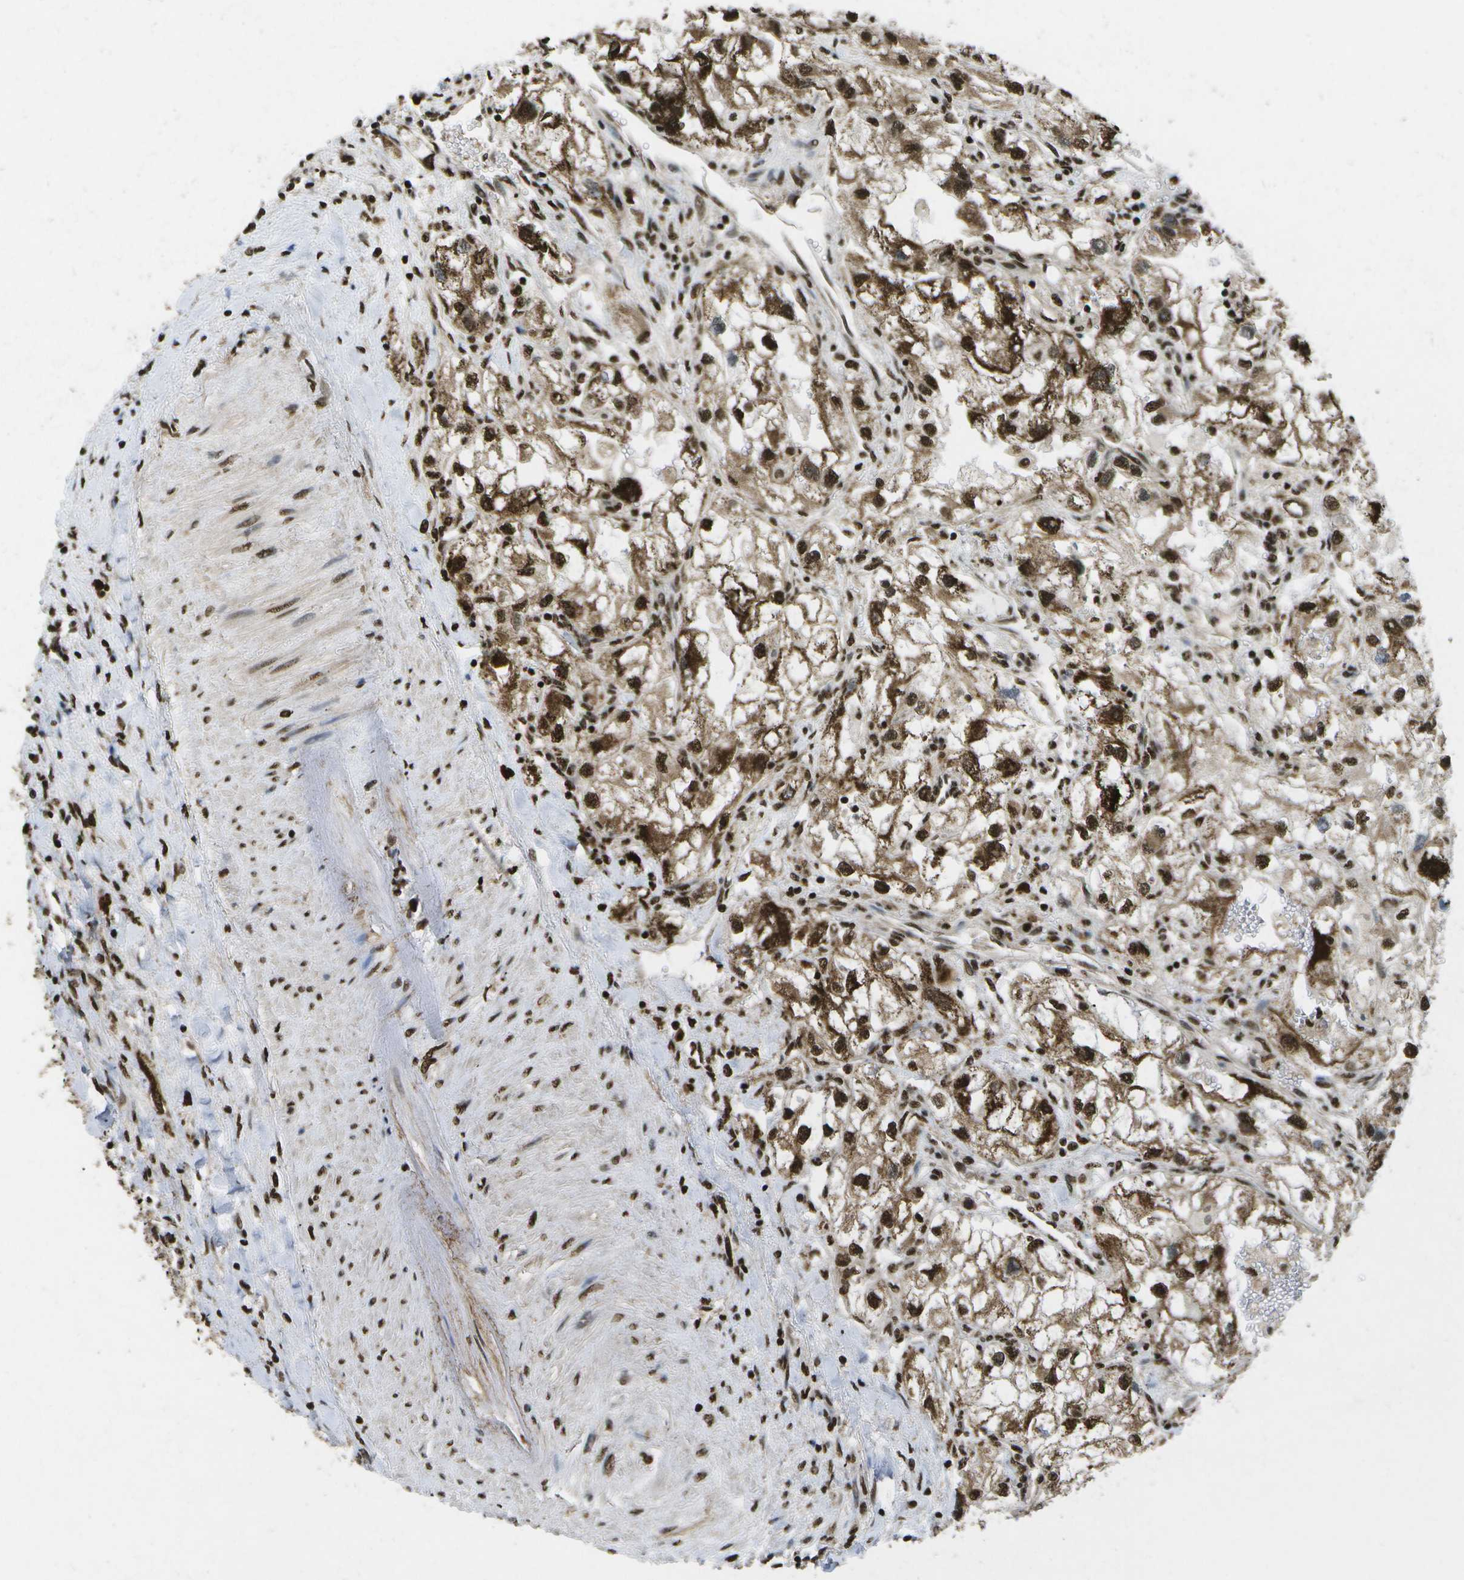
{"staining": {"intensity": "strong", "quantity": ">75%", "location": "cytoplasmic/membranous,nuclear"}, "tissue": "renal cancer", "cell_type": "Tumor cells", "image_type": "cancer", "snomed": [{"axis": "morphology", "description": "Adenocarcinoma, NOS"}, {"axis": "topography", "description": "Kidney"}], "caption": "The immunohistochemical stain shows strong cytoplasmic/membranous and nuclear expression in tumor cells of renal cancer (adenocarcinoma) tissue.", "gene": "SPEN", "patient": {"sex": "female", "age": 70}}